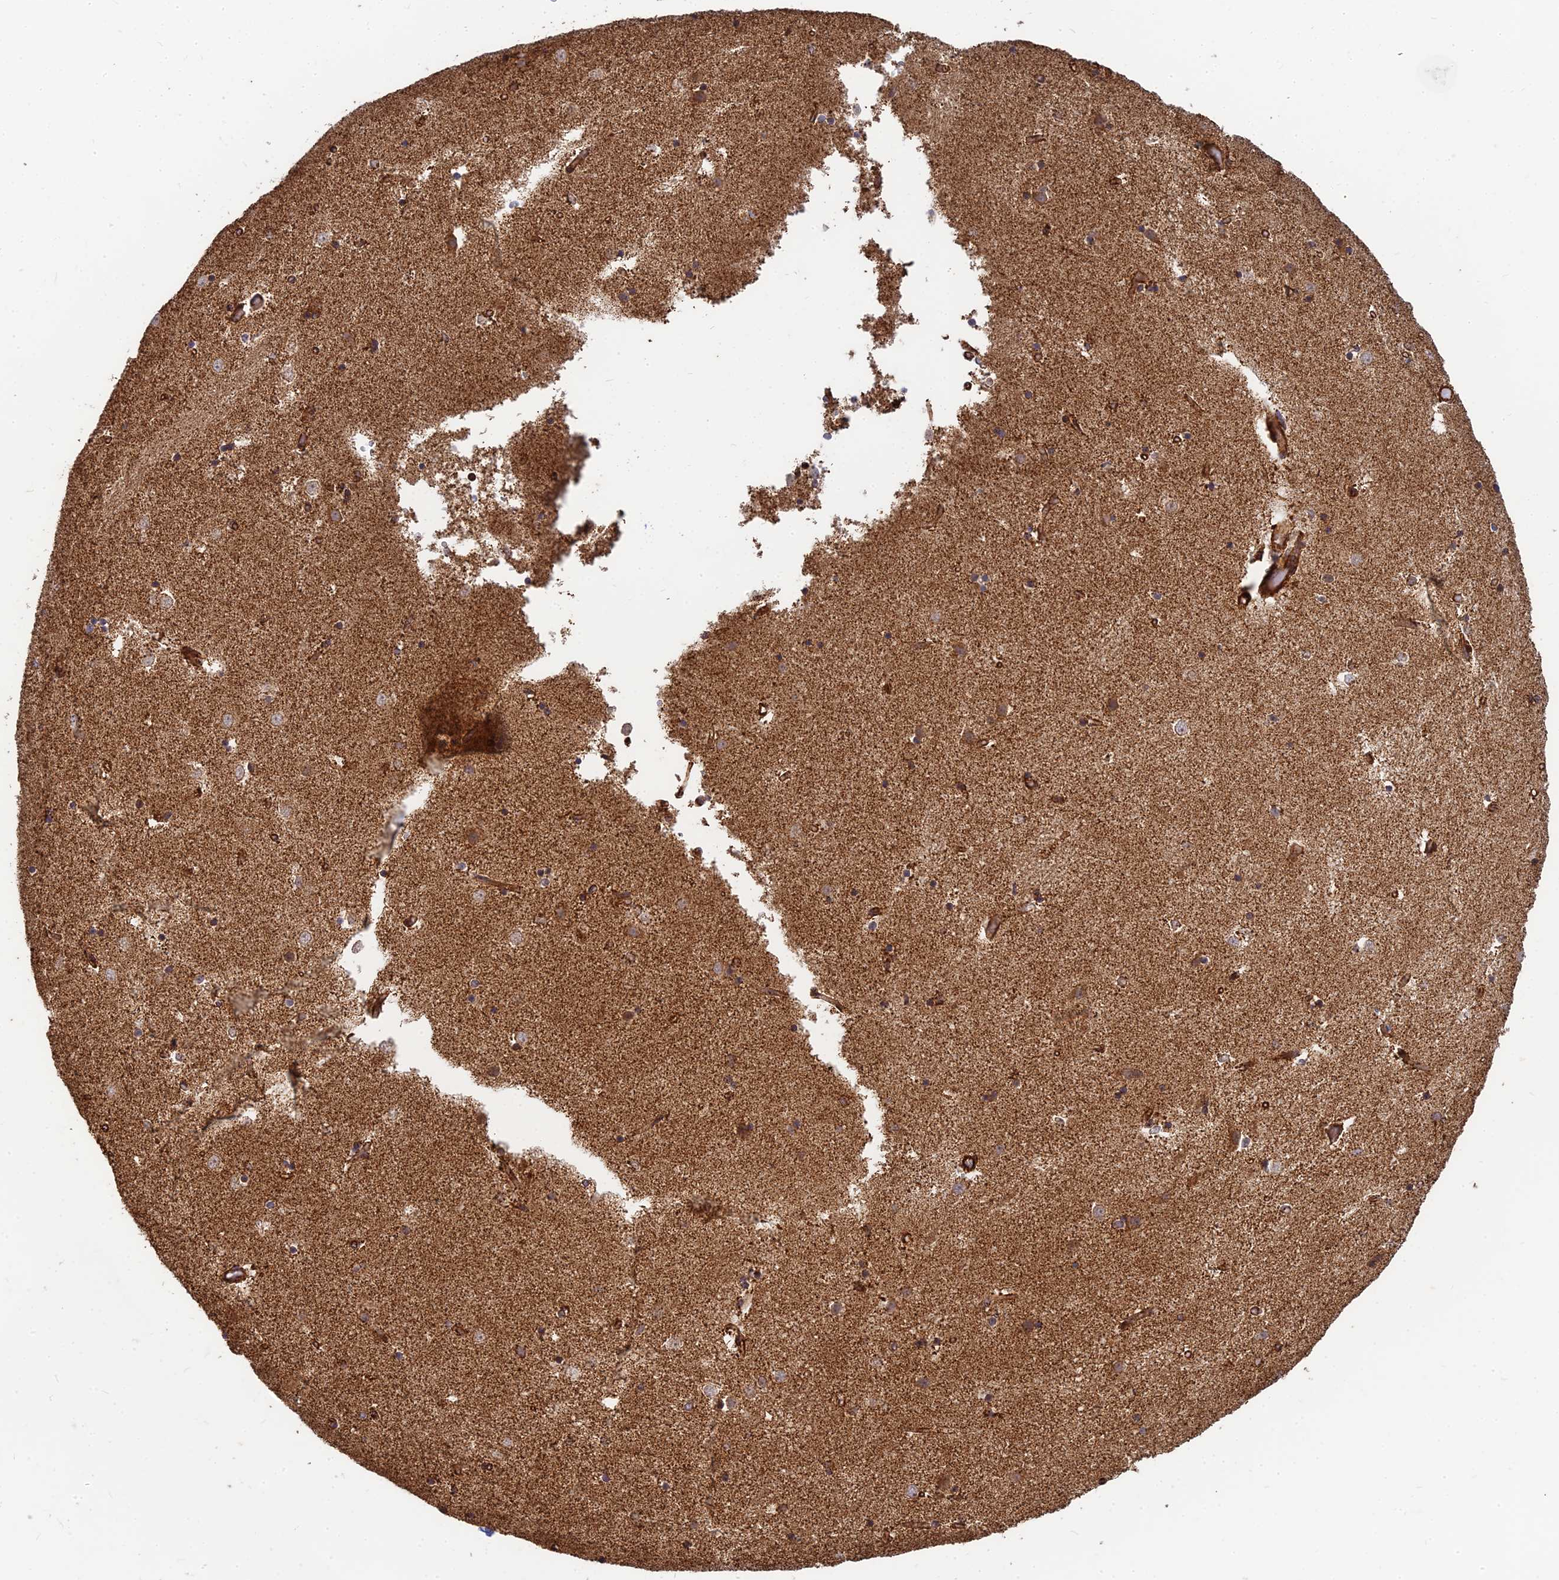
{"staining": {"intensity": "moderate", "quantity": "25%-75%", "location": "cytoplasmic/membranous"}, "tissue": "caudate", "cell_type": "Glial cells", "image_type": "normal", "snomed": [{"axis": "morphology", "description": "Normal tissue, NOS"}, {"axis": "topography", "description": "Lateral ventricle wall"}], "caption": "A high-resolution image shows immunohistochemistry staining of benign caudate, which demonstrates moderate cytoplasmic/membranous positivity in about 25%-75% of glial cells. The staining is performed using DAB brown chromogen to label protein expression. The nuclei are counter-stained blue using hematoxylin.", "gene": "DSTYK", "patient": {"sex": "female", "age": 52}}